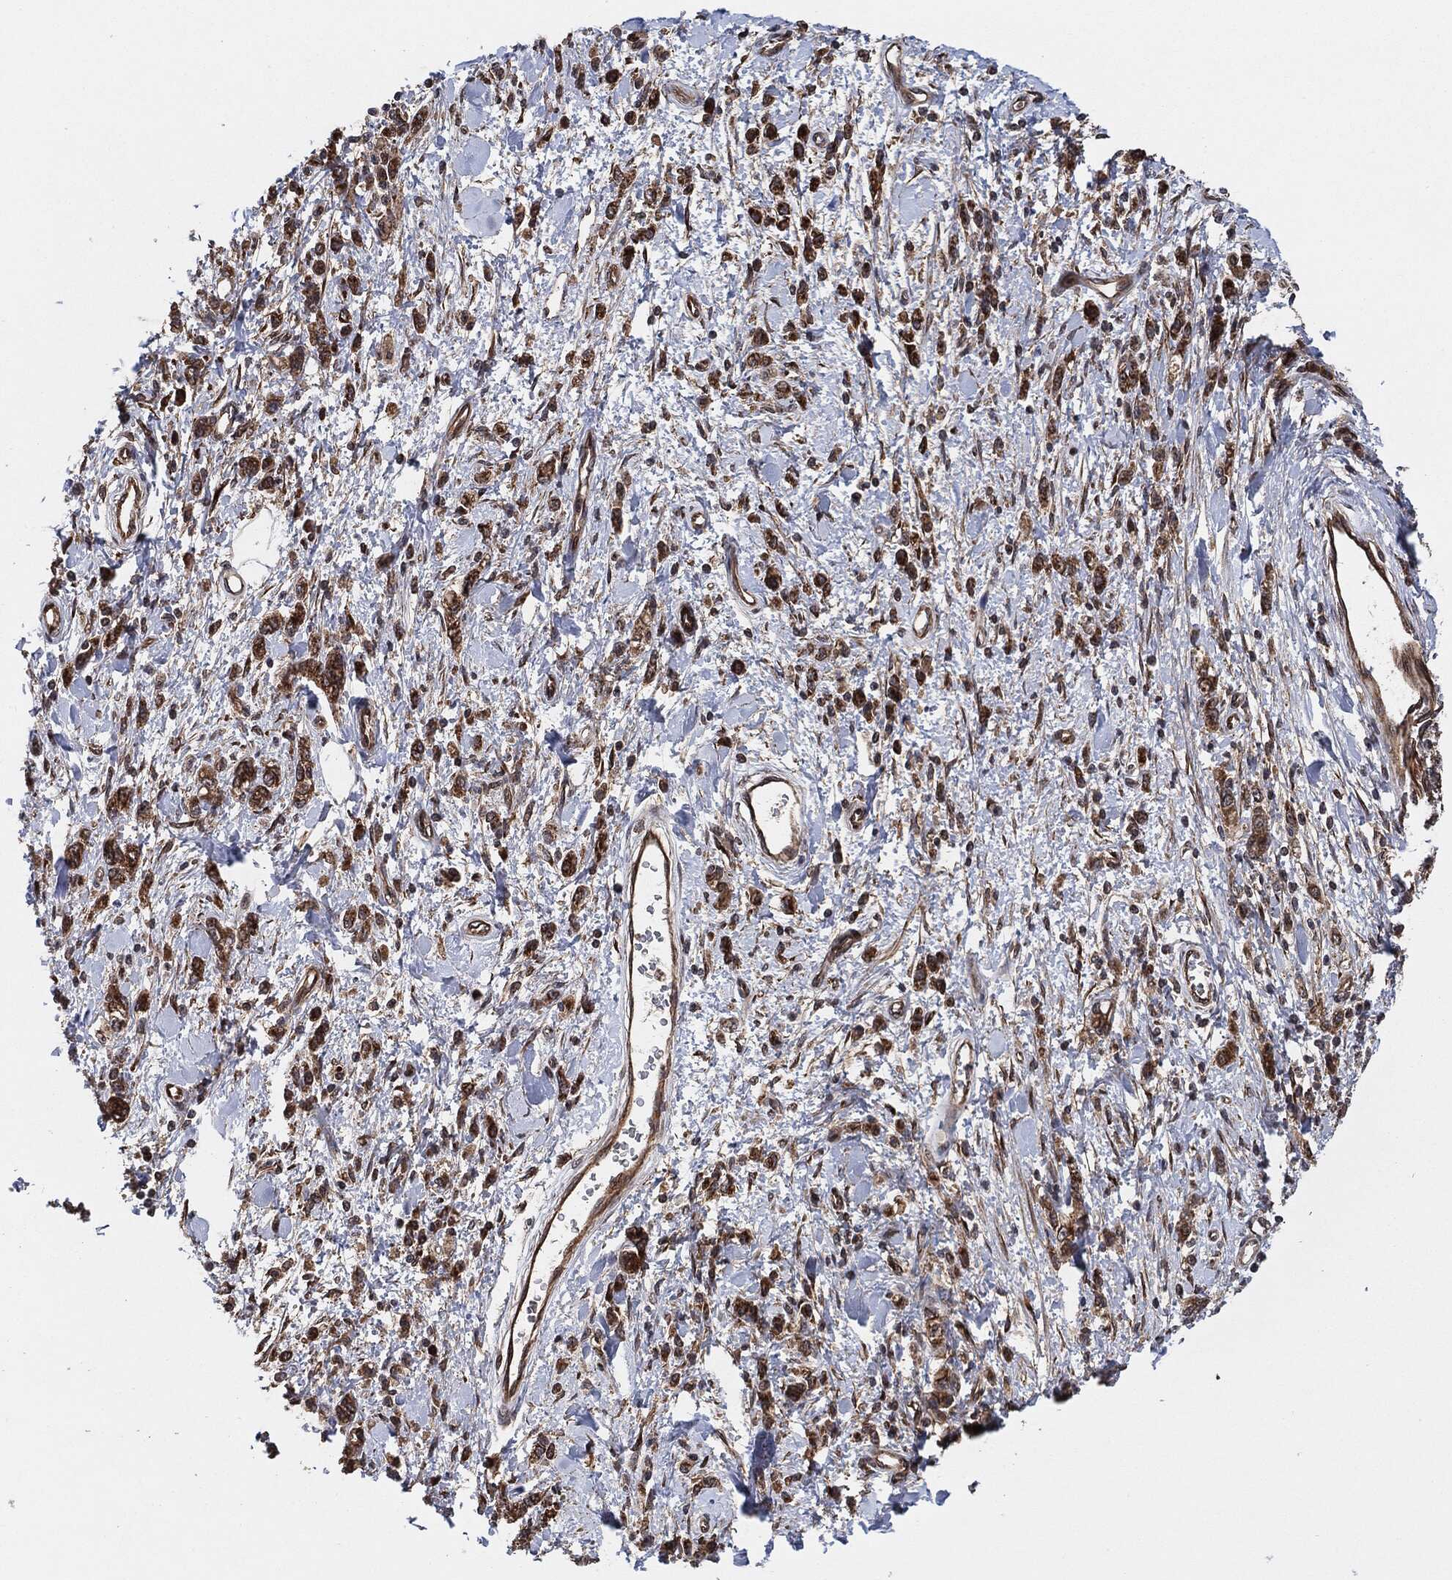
{"staining": {"intensity": "strong", "quantity": ">75%", "location": "cytoplasmic/membranous"}, "tissue": "stomach cancer", "cell_type": "Tumor cells", "image_type": "cancer", "snomed": [{"axis": "morphology", "description": "Adenocarcinoma, NOS"}, {"axis": "topography", "description": "Stomach"}], "caption": "An image showing strong cytoplasmic/membranous expression in about >75% of tumor cells in stomach cancer, as visualized by brown immunohistochemical staining.", "gene": "BCAR1", "patient": {"sex": "male", "age": 77}}